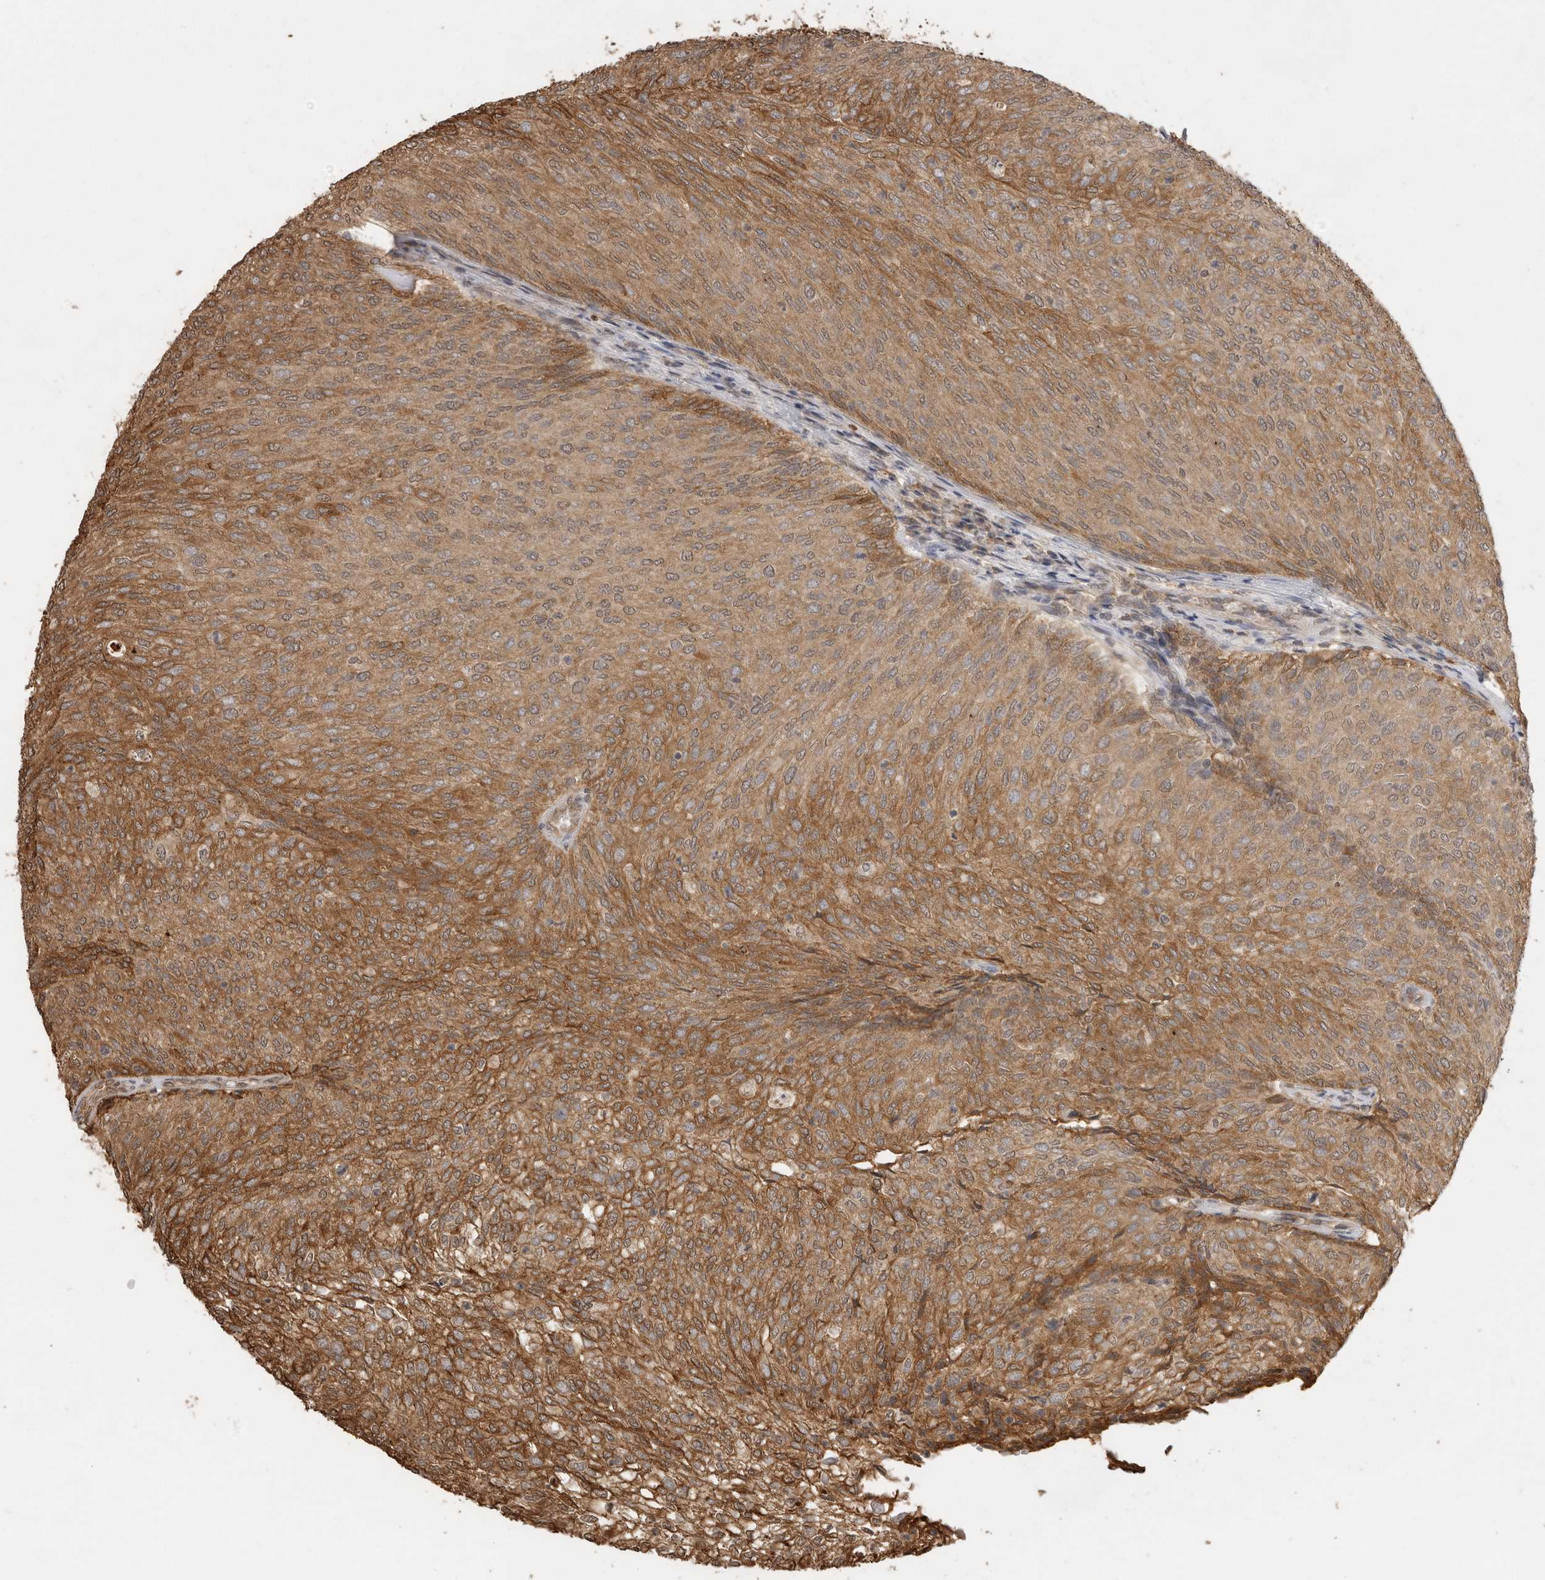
{"staining": {"intensity": "strong", "quantity": ">75%", "location": "cytoplasmic/membranous"}, "tissue": "urothelial cancer", "cell_type": "Tumor cells", "image_type": "cancer", "snomed": [{"axis": "morphology", "description": "Urothelial carcinoma, Low grade"}, {"axis": "topography", "description": "Urinary bladder"}], "caption": "Urothelial cancer was stained to show a protein in brown. There is high levels of strong cytoplasmic/membranous expression in about >75% of tumor cells.", "gene": "JAG2", "patient": {"sex": "female", "age": 79}}